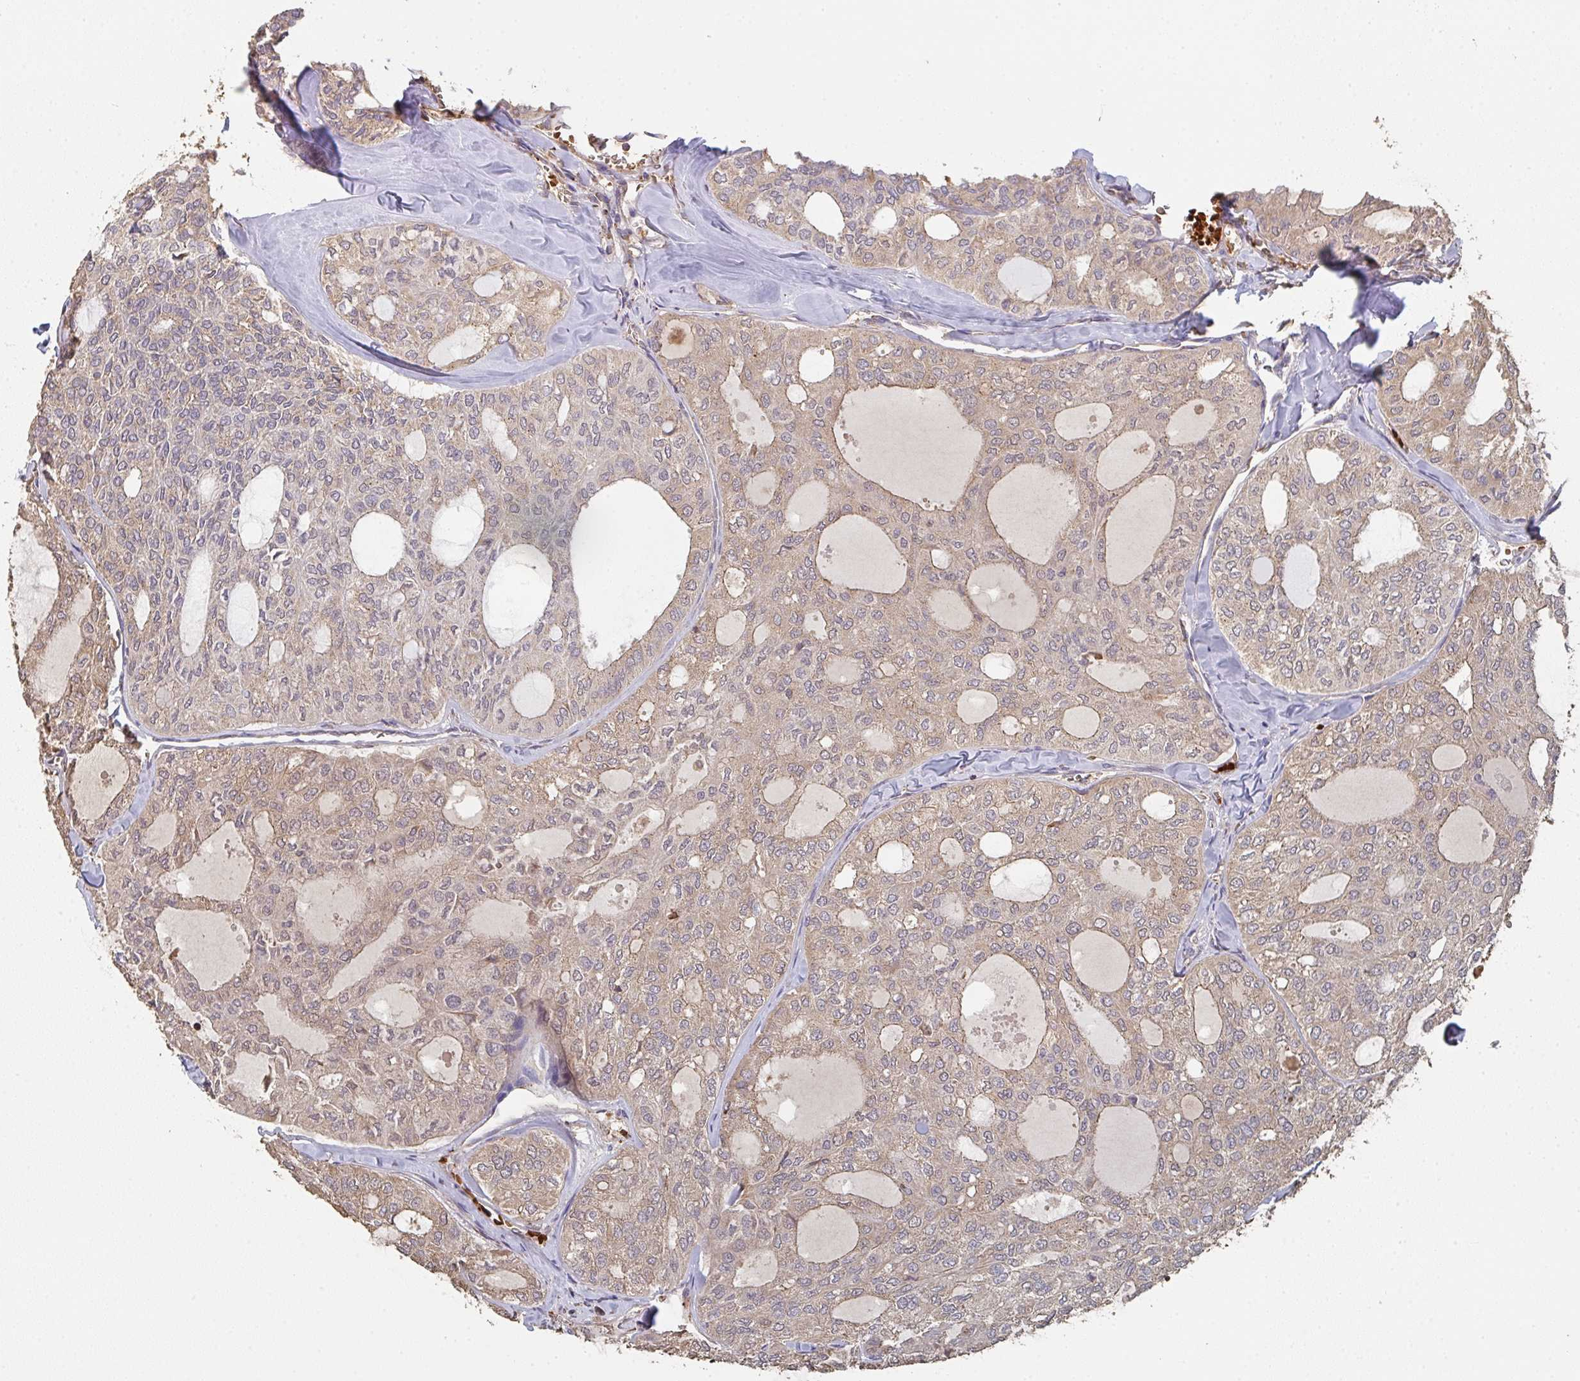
{"staining": {"intensity": "weak", "quantity": ">75%", "location": "cytoplasmic/membranous"}, "tissue": "thyroid cancer", "cell_type": "Tumor cells", "image_type": "cancer", "snomed": [{"axis": "morphology", "description": "Follicular adenoma carcinoma, NOS"}, {"axis": "topography", "description": "Thyroid gland"}], "caption": "Protein analysis of thyroid cancer tissue exhibits weak cytoplasmic/membranous expression in approximately >75% of tumor cells. The staining was performed using DAB (3,3'-diaminobenzidine), with brown indicating positive protein expression. Nuclei are stained blue with hematoxylin.", "gene": "POLG", "patient": {"sex": "male", "age": 75}}